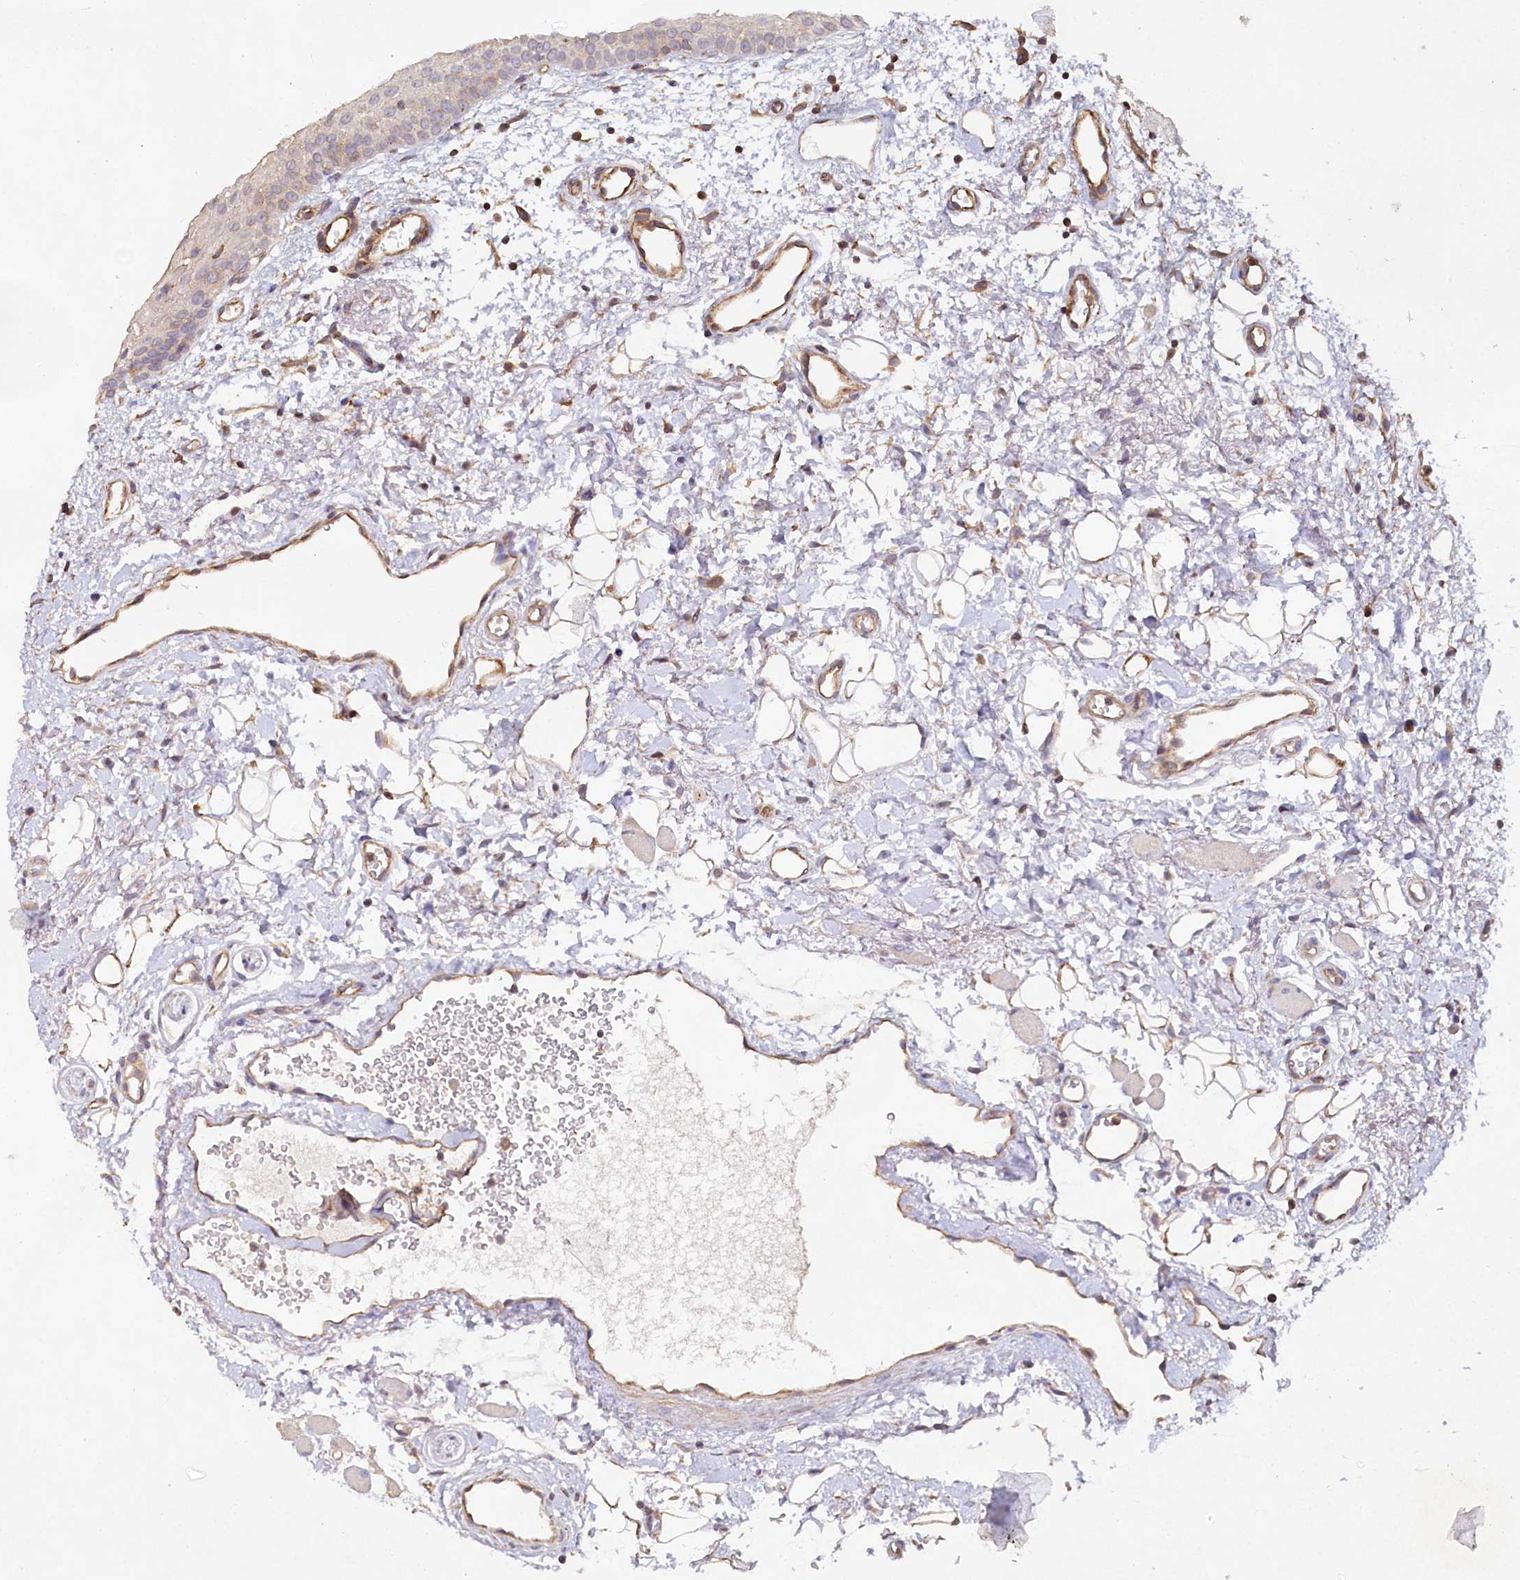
{"staining": {"intensity": "moderate", "quantity": "25%-75%", "location": "cytoplasmic/membranous"}, "tissue": "oral mucosa", "cell_type": "Squamous epithelial cells", "image_type": "normal", "snomed": [{"axis": "morphology", "description": "Normal tissue, NOS"}, {"axis": "morphology", "description": "Squamous cell carcinoma, NOS"}, {"axis": "topography", "description": "Oral tissue"}, {"axis": "topography", "description": "Head-Neck"}], "caption": "The image displays staining of benign oral mucosa, revealing moderate cytoplasmic/membranous protein positivity (brown color) within squamous epithelial cells.", "gene": "RBP5", "patient": {"sex": "male", "age": 68}}